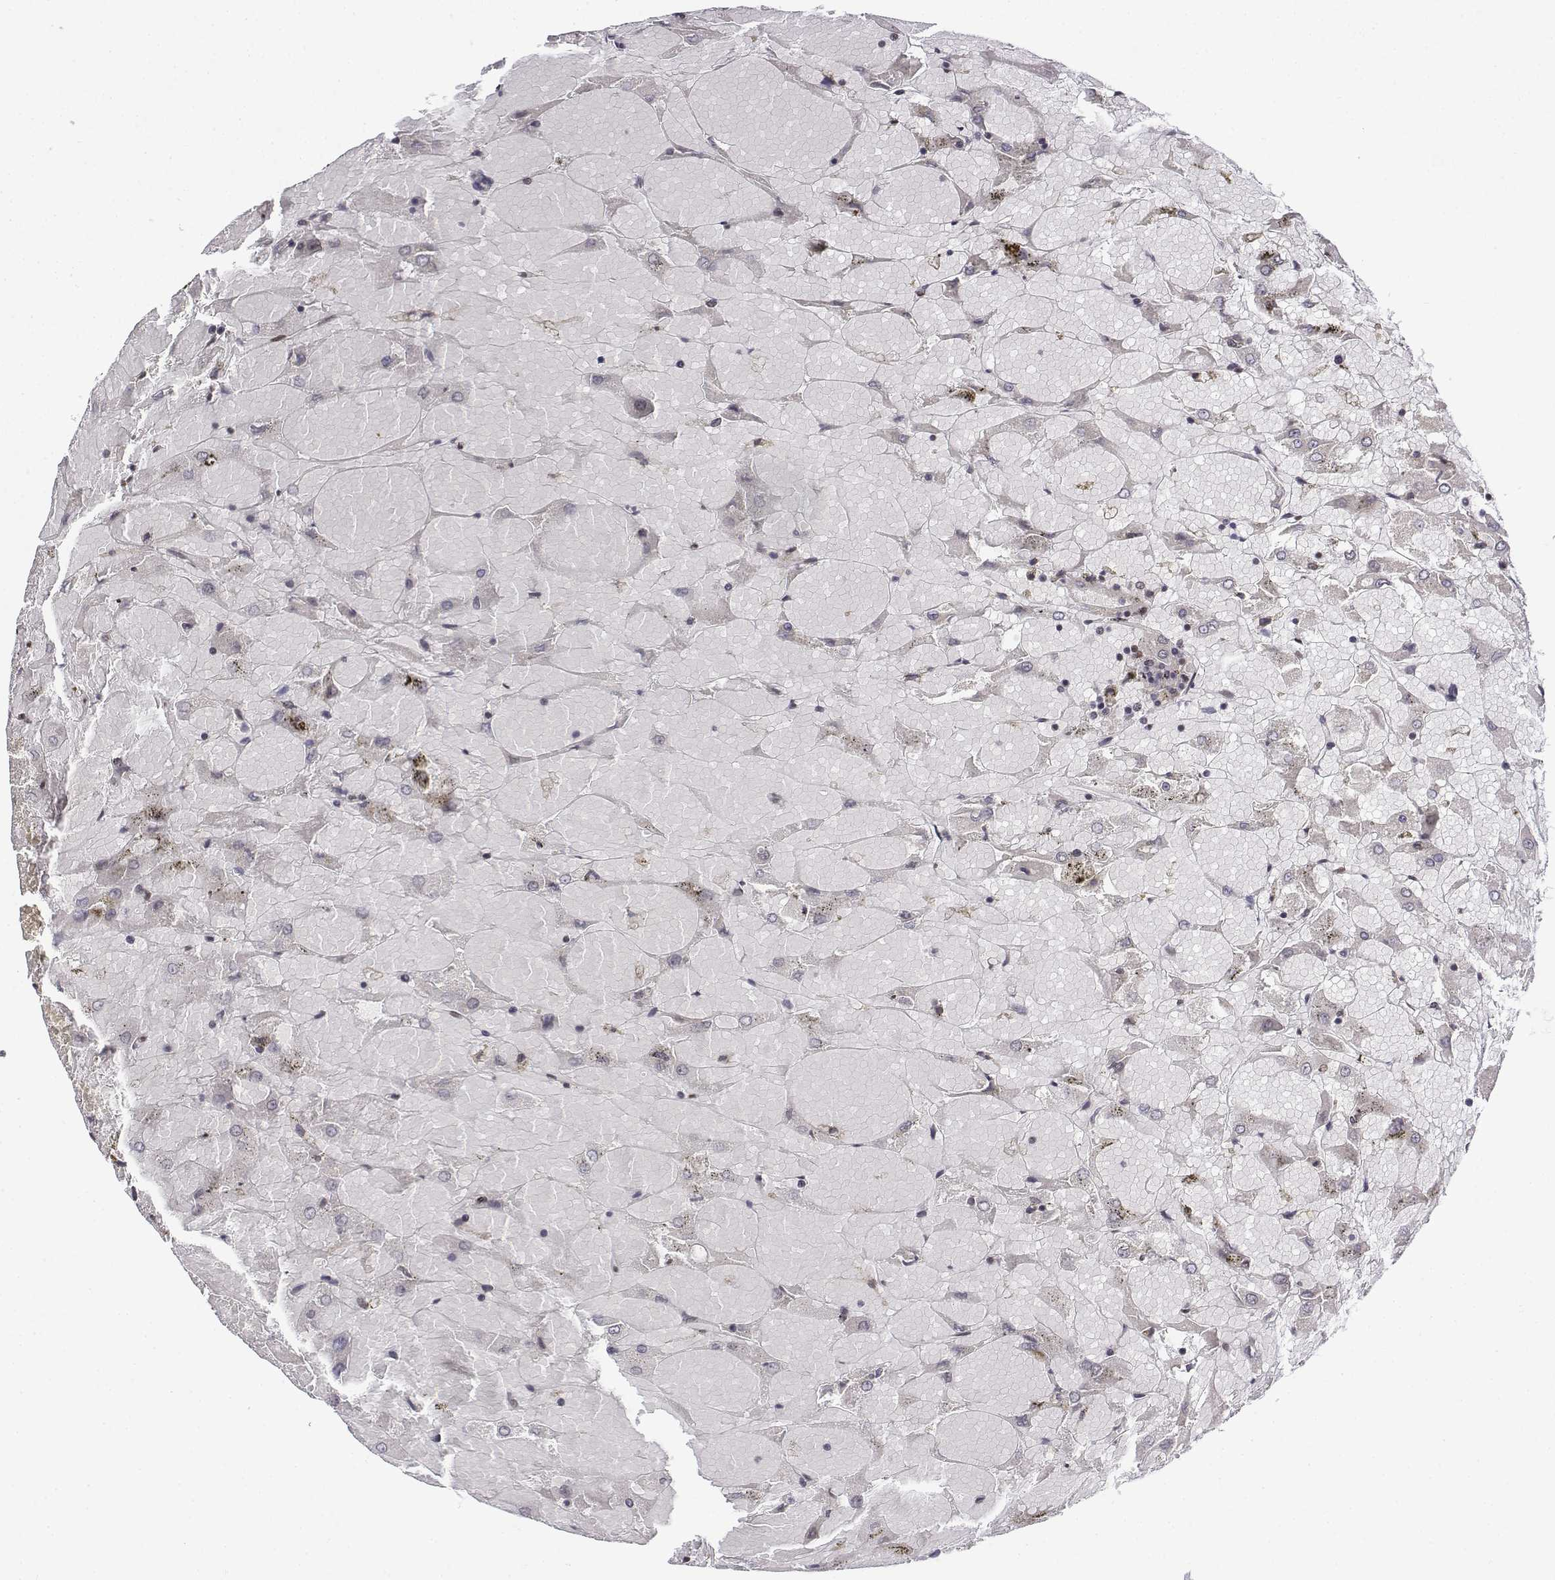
{"staining": {"intensity": "weak", "quantity": "<25%", "location": "nuclear"}, "tissue": "renal cancer", "cell_type": "Tumor cells", "image_type": "cancer", "snomed": [{"axis": "morphology", "description": "Adenocarcinoma, NOS"}, {"axis": "topography", "description": "Kidney"}], "caption": "There is no significant expression in tumor cells of renal adenocarcinoma.", "gene": "SETD1A", "patient": {"sex": "male", "age": 72}}